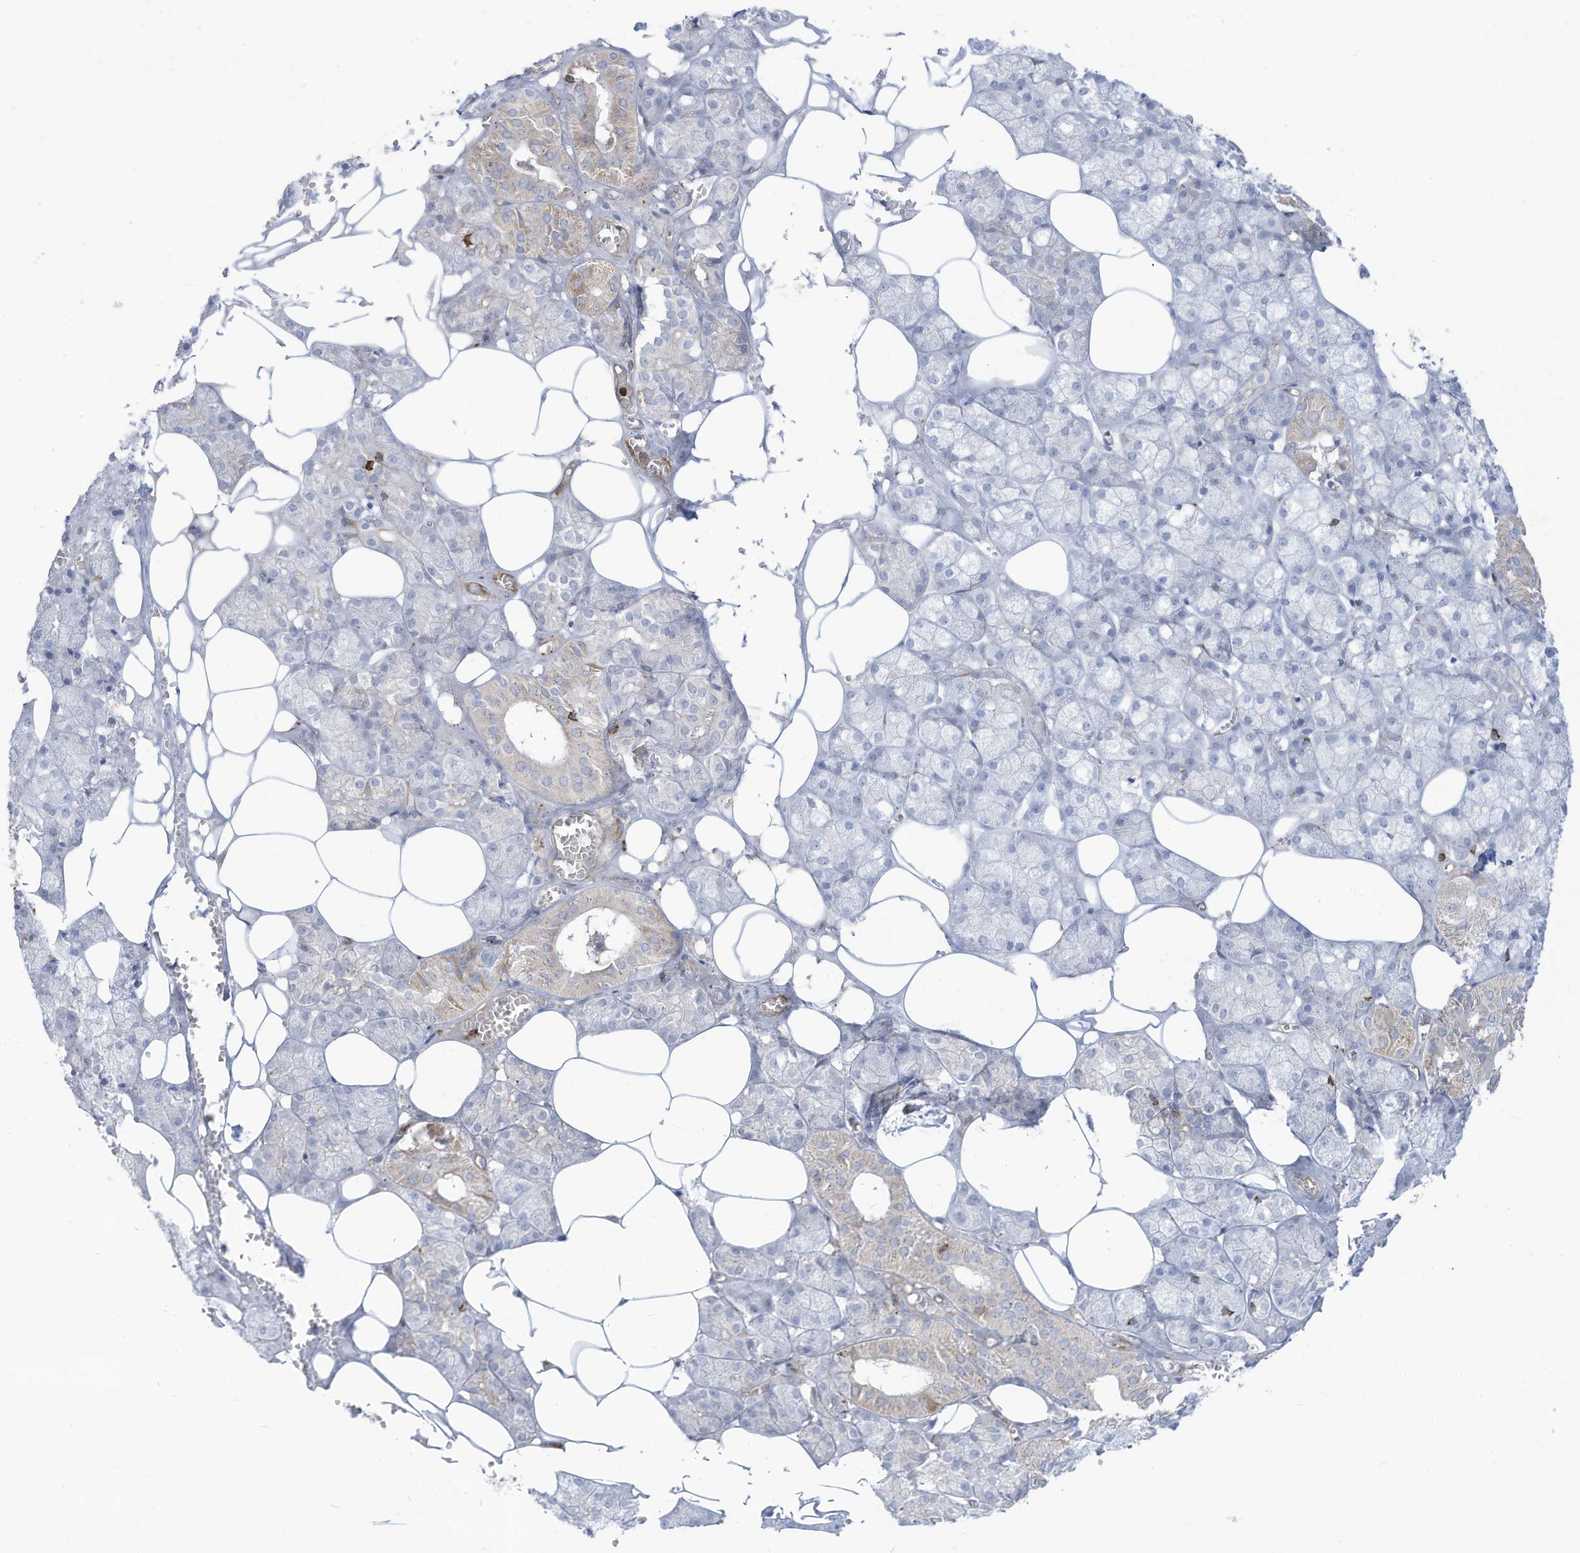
{"staining": {"intensity": "negative", "quantity": "none", "location": "none"}, "tissue": "salivary gland", "cell_type": "Glandular cells", "image_type": "normal", "snomed": [{"axis": "morphology", "description": "Normal tissue, NOS"}, {"axis": "topography", "description": "Salivary gland"}], "caption": "Immunohistochemistry histopathology image of benign salivary gland: human salivary gland stained with DAB (3,3'-diaminobenzidine) demonstrates no significant protein expression in glandular cells.", "gene": "THNSL2", "patient": {"sex": "male", "age": 62}}